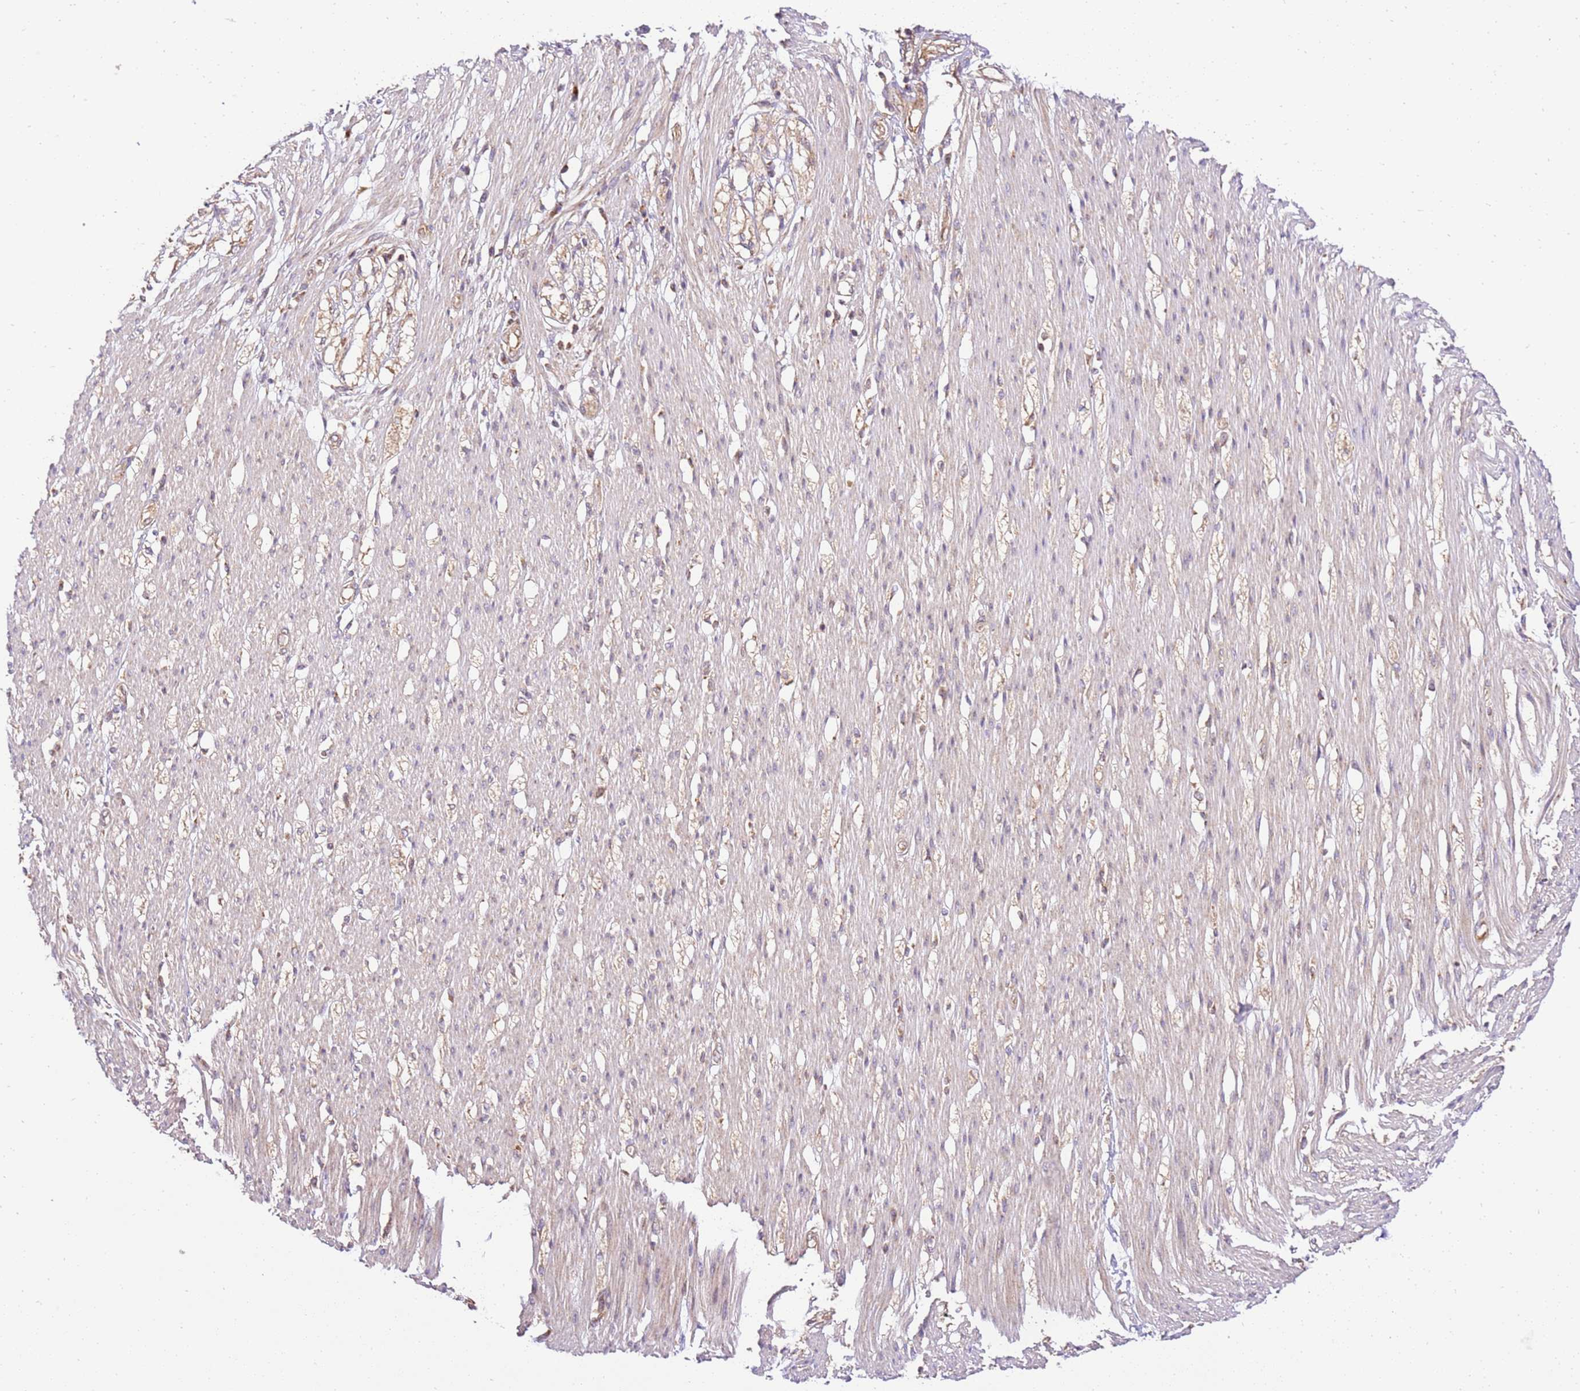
{"staining": {"intensity": "weak", "quantity": "25%-75%", "location": "cytoplasmic/membranous"}, "tissue": "smooth muscle", "cell_type": "Smooth muscle cells", "image_type": "normal", "snomed": [{"axis": "morphology", "description": "Normal tissue, NOS"}, {"axis": "morphology", "description": "Adenocarcinoma, NOS"}, {"axis": "topography", "description": "Colon"}, {"axis": "topography", "description": "Peripheral nerve tissue"}], "caption": "About 25%-75% of smooth muscle cells in benign smooth muscle show weak cytoplasmic/membranous protein expression as visualized by brown immunohistochemical staining.", "gene": "SPATA2L", "patient": {"sex": "male", "age": 14}}